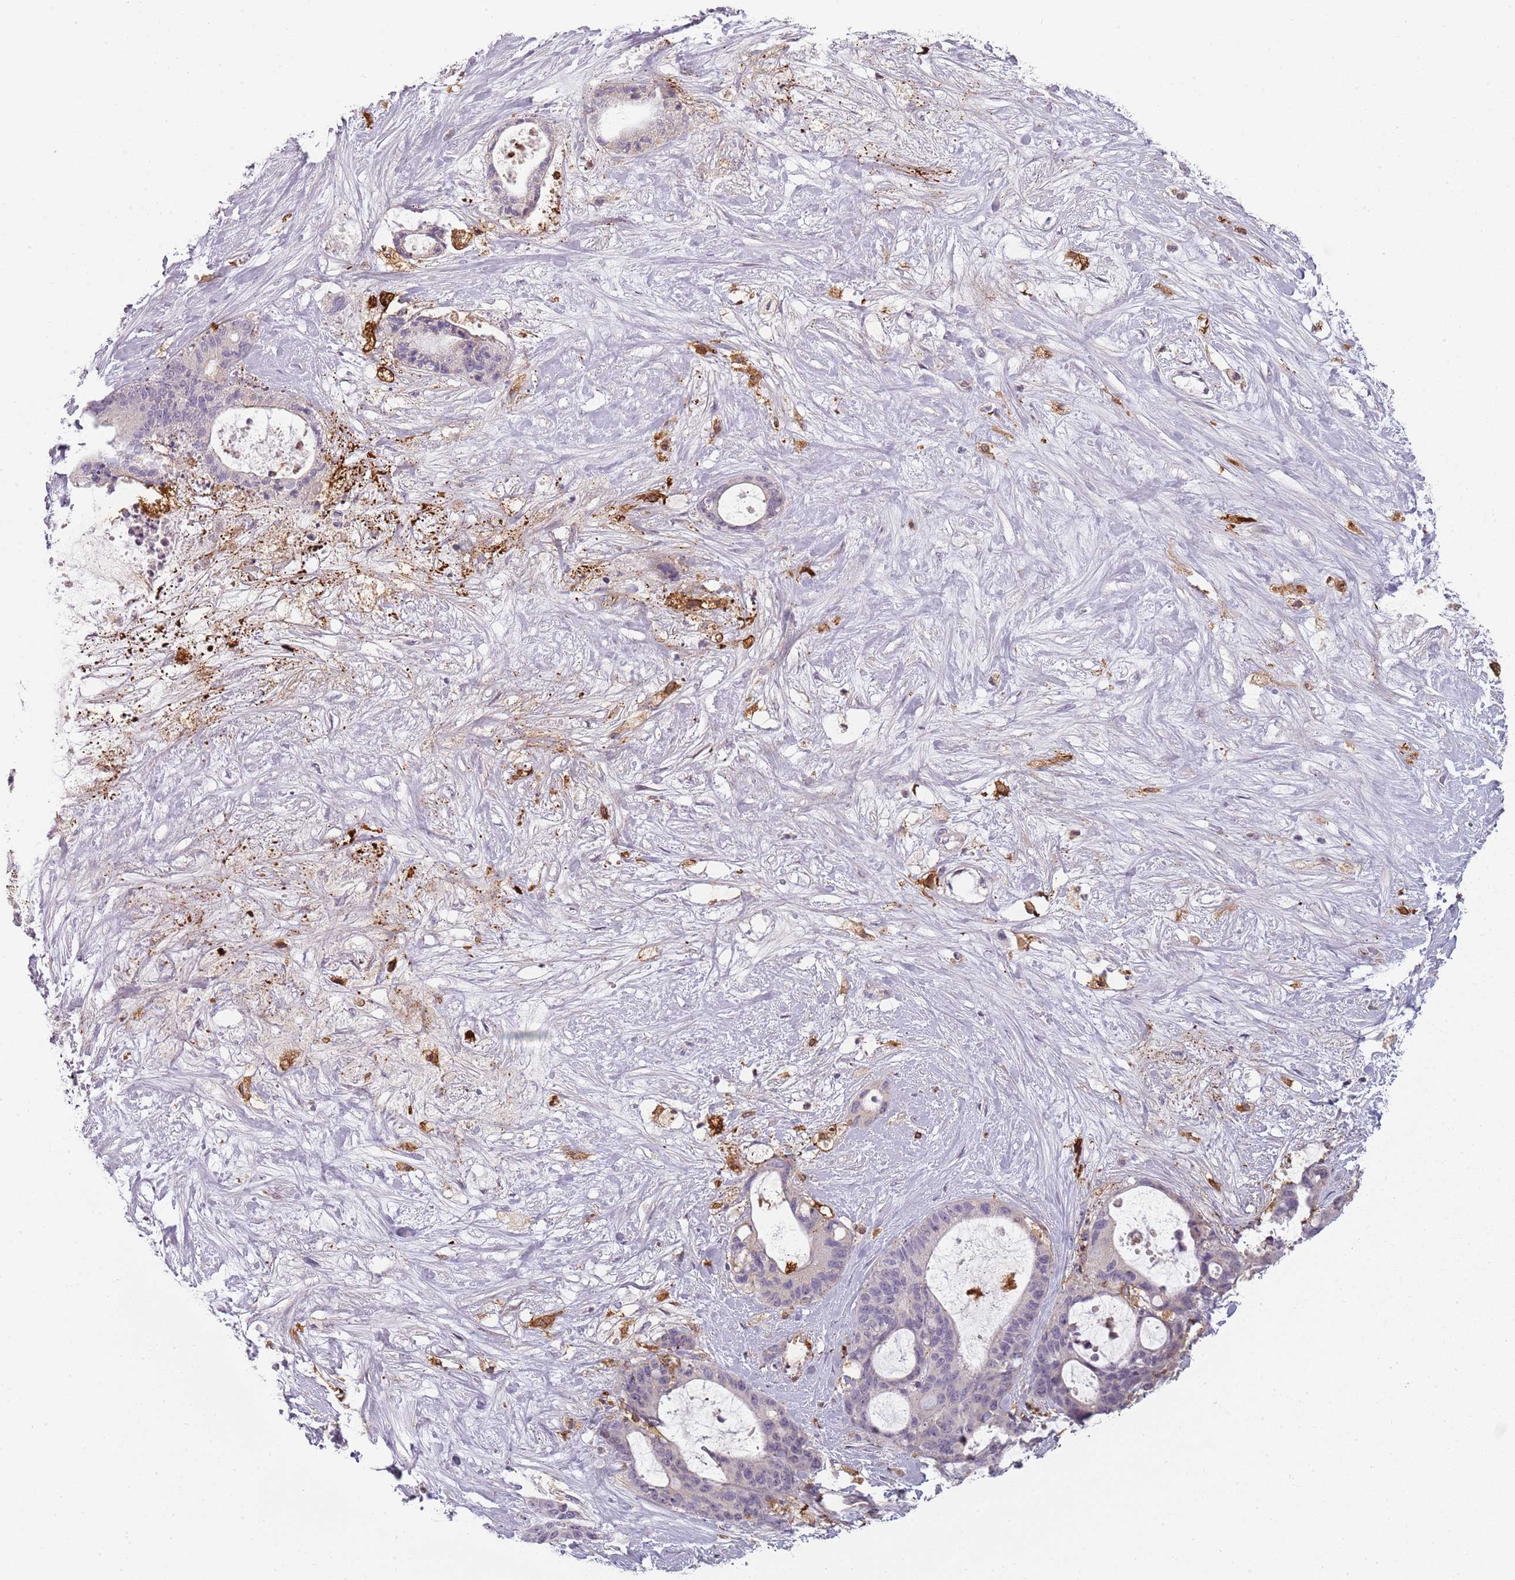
{"staining": {"intensity": "negative", "quantity": "none", "location": "none"}, "tissue": "liver cancer", "cell_type": "Tumor cells", "image_type": "cancer", "snomed": [{"axis": "morphology", "description": "Normal tissue, NOS"}, {"axis": "morphology", "description": "Cholangiocarcinoma"}, {"axis": "topography", "description": "Liver"}, {"axis": "topography", "description": "Peripheral nerve tissue"}], "caption": "Micrograph shows no protein positivity in tumor cells of cholangiocarcinoma (liver) tissue. The staining is performed using DAB (3,3'-diaminobenzidine) brown chromogen with nuclei counter-stained in using hematoxylin.", "gene": "CC2D2B", "patient": {"sex": "female", "age": 73}}